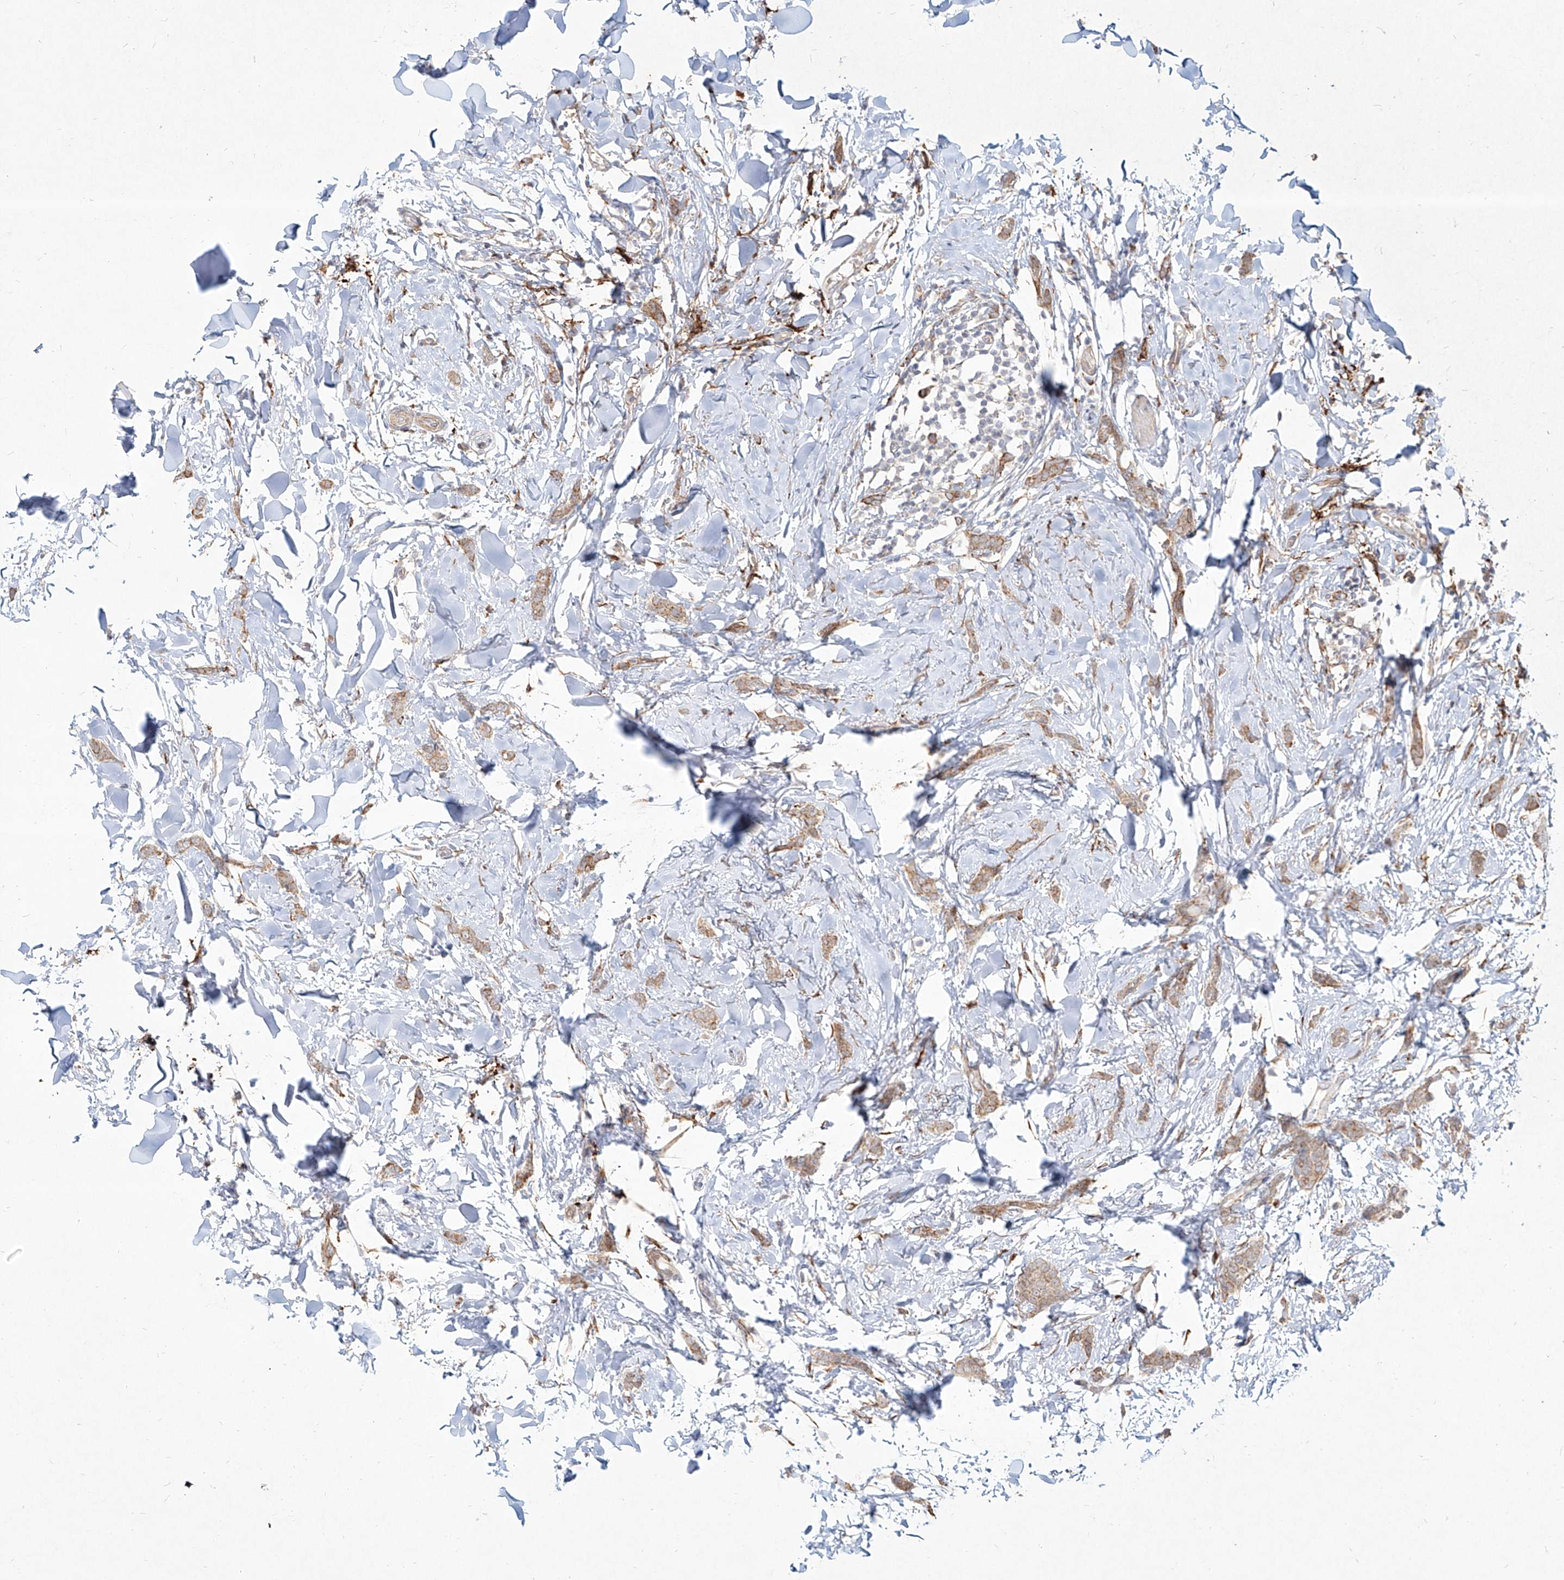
{"staining": {"intensity": "weak", "quantity": ">75%", "location": "cytoplasmic/membranous"}, "tissue": "breast cancer", "cell_type": "Tumor cells", "image_type": "cancer", "snomed": [{"axis": "morphology", "description": "Lobular carcinoma"}, {"axis": "topography", "description": "Skin"}, {"axis": "topography", "description": "Breast"}], "caption": "Breast lobular carcinoma was stained to show a protein in brown. There is low levels of weak cytoplasmic/membranous staining in approximately >75% of tumor cells. (Brightfield microscopy of DAB IHC at high magnification).", "gene": "CD209", "patient": {"sex": "female", "age": 46}}